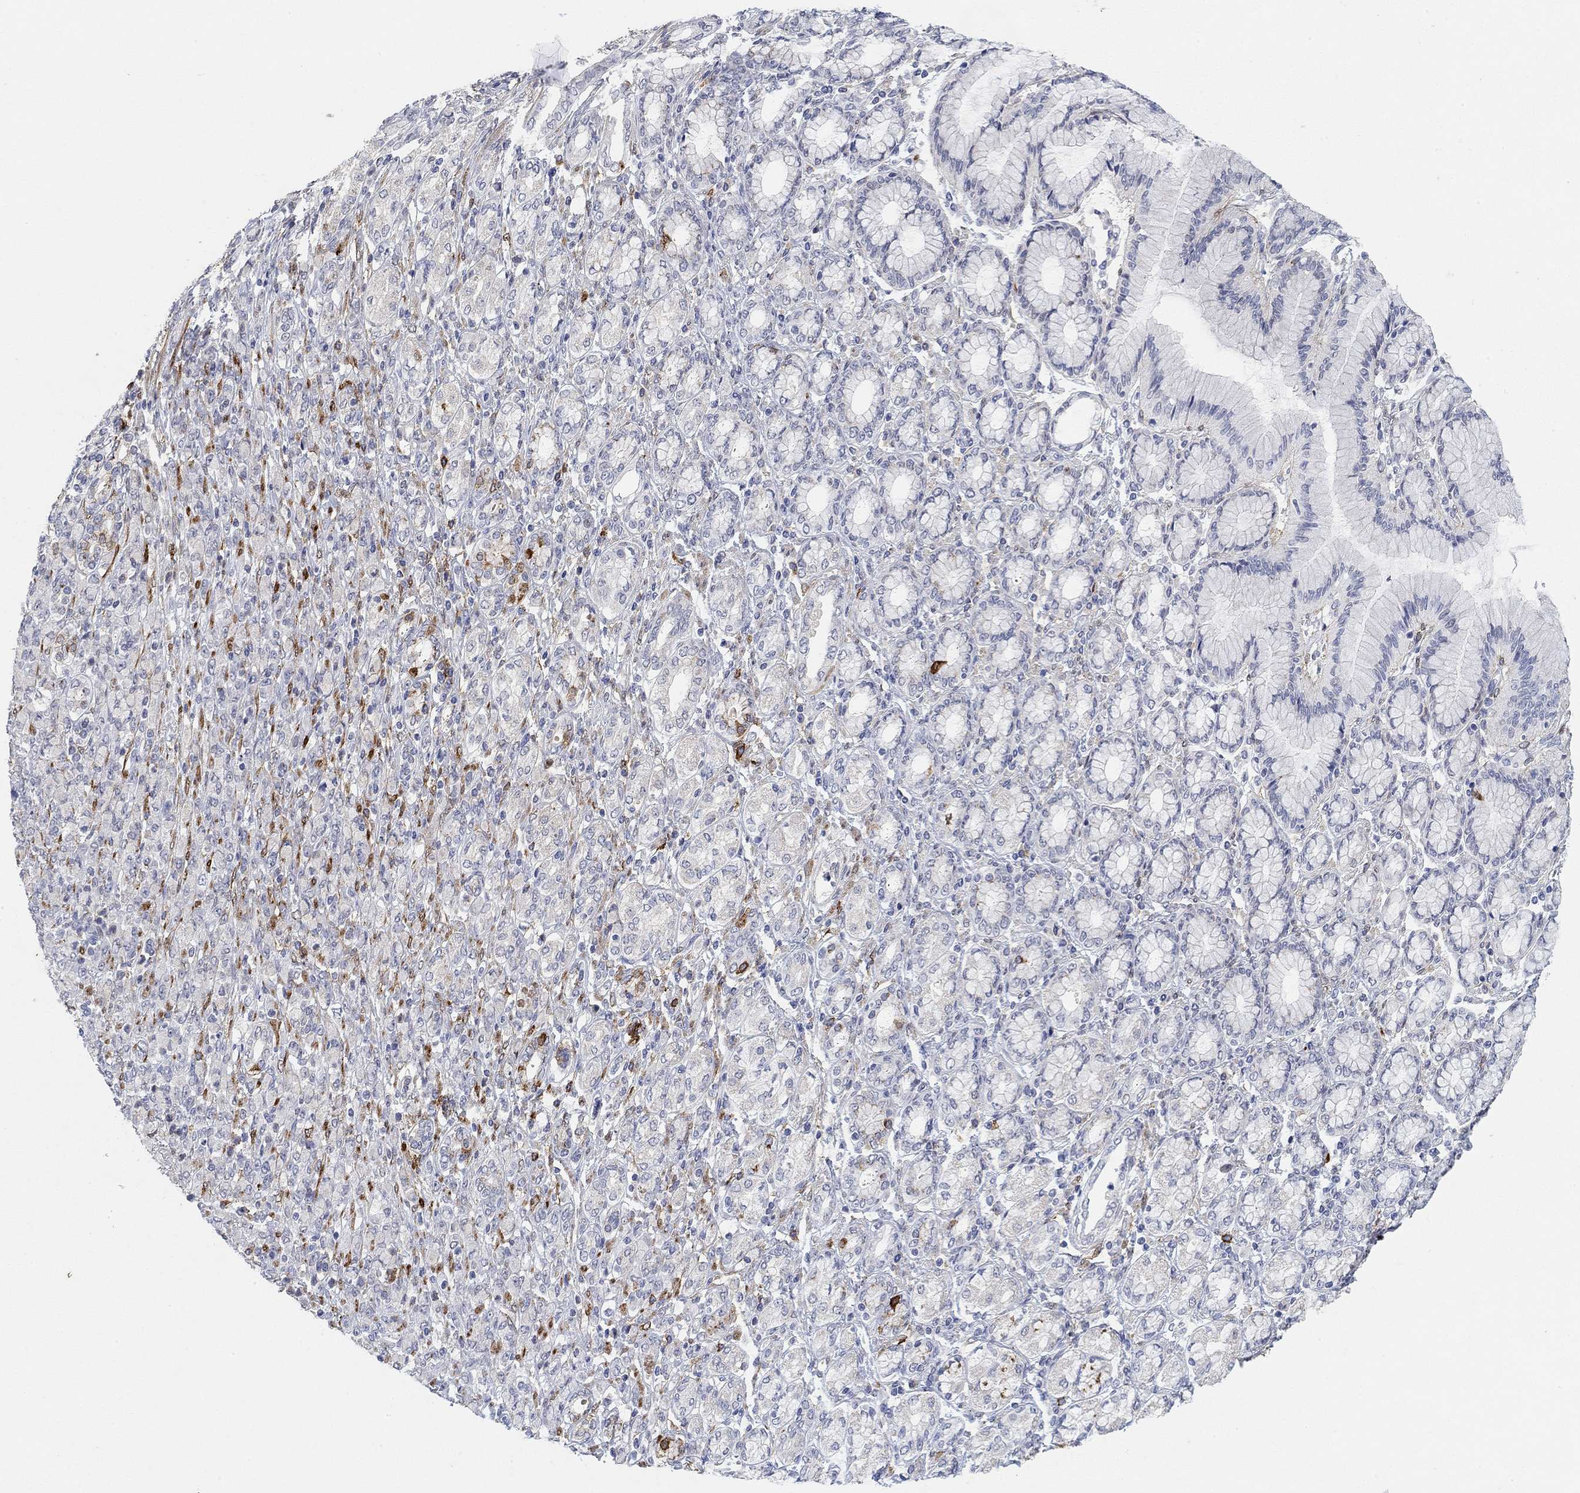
{"staining": {"intensity": "negative", "quantity": "none", "location": "none"}, "tissue": "stomach cancer", "cell_type": "Tumor cells", "image_type": "cancer", "snomed": [{"axis": "morphology", "description": "Normal tissue, NOS"}, {"axis": "morphology", "description": "Adenocarcinoma, NOS"}, {"axis": "topography", "description": "Stomach"}], "caption": "The immunohistochemistry (IHC) photomicrograph has no significant positivity in tumor cells of adenocarcinoma (stomach) tissue.", "gene": "VAT1L", "patient": {"sex": "female", "age": 79}}